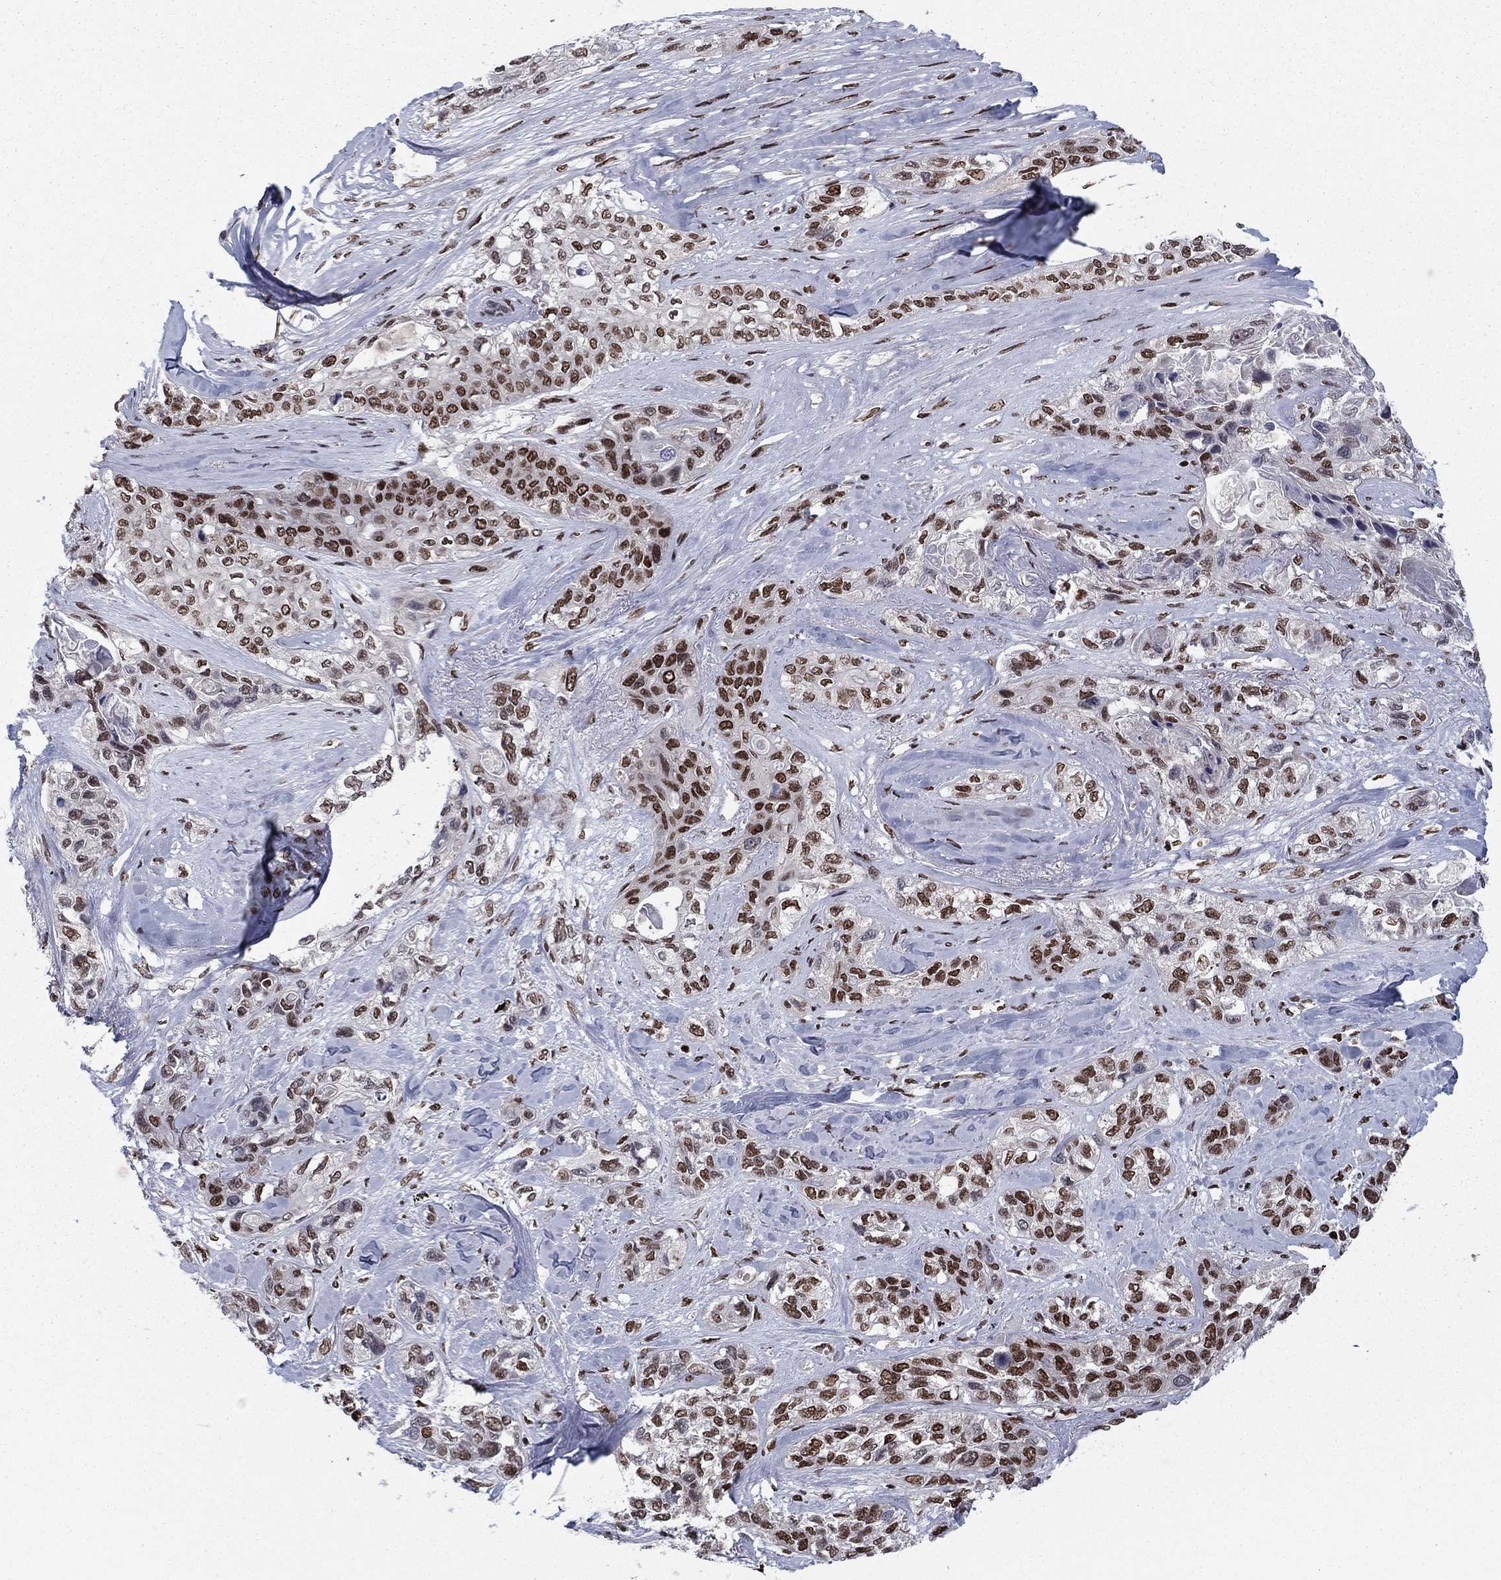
{"staining": {"intensity": "strong", "quantity": "25%-75%", "location": "nuclear"}, "tissue": "lung cancer", "cell_type": "Tumor cells", "image_type": "cancer", "snomed": [{"axis": "morphology", "description": "Squamous cell carcinoma, NOS"}, {"axis": "topography", "description": "Lung"}], "caption": "Immunohistochemical staining of human lung squamous cell carcinoma reveals high levels of strong nuclear protein staining in approximately 25%-75% of tumor cells.", "gene": "USP54", "patient": {"sex": "female", "age": 70}}